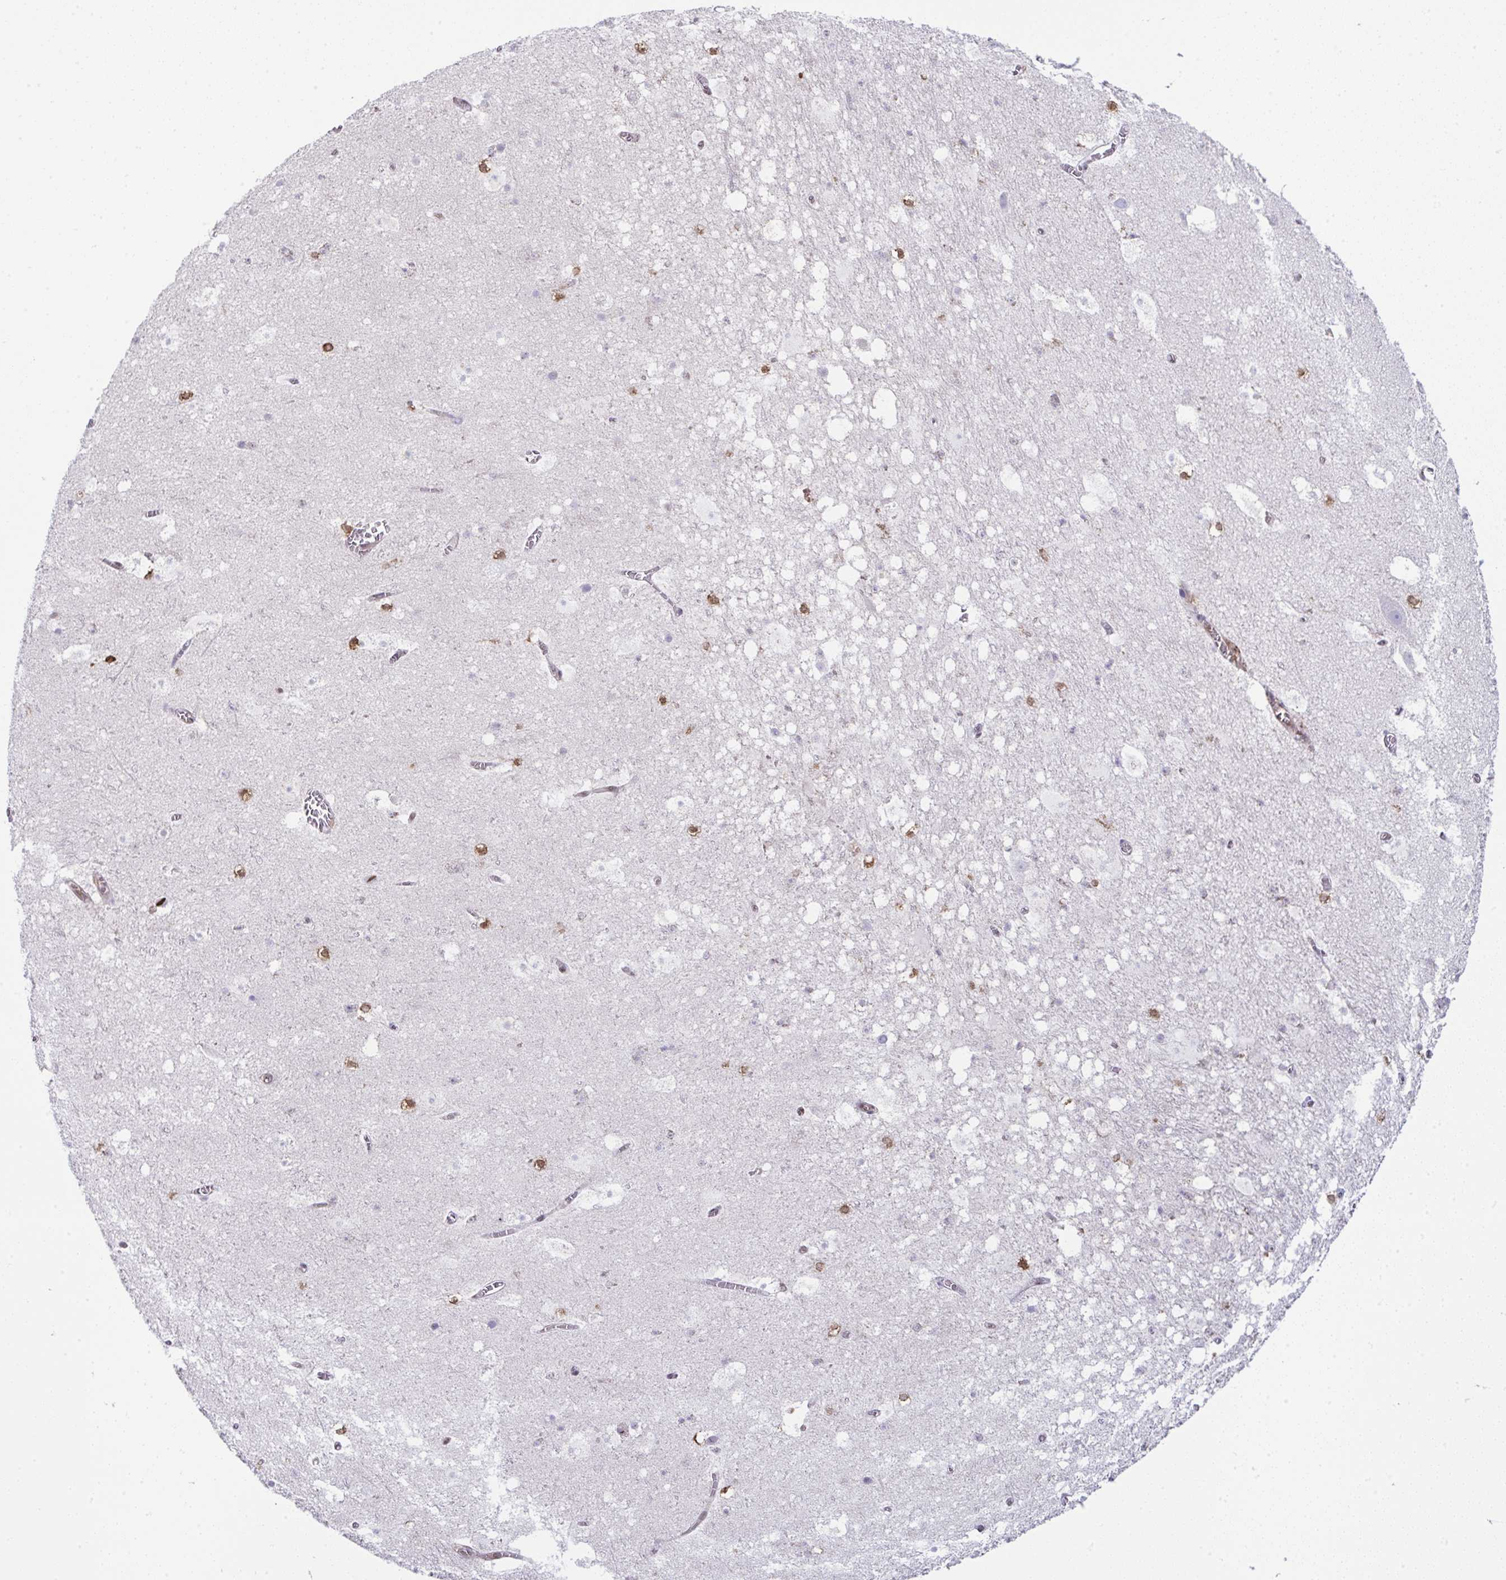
{"staining": {"intensity": "moderate", "quantity": "<25%", "location": "nuclear"}, "tissue": "hippocampus", "cell_type": "Glial cells", "image_type": "normal", "snomed": [{"axis": "morphology", "description": "Normal tissue, NOS"}, {"axis": "topography", "description": "Hippocampus"}], "caption": "Immunohistochemistry micrograph of benign hippocampus: hippocampus stained using immunohistochemistry demonstrates low levels of moderate protein expression localized specifically in the nuclear of glial cells, appearing as a nuclear brown color.", "gene": "ALDH16A1", "patient": {"sex": "female", "age": 42}}